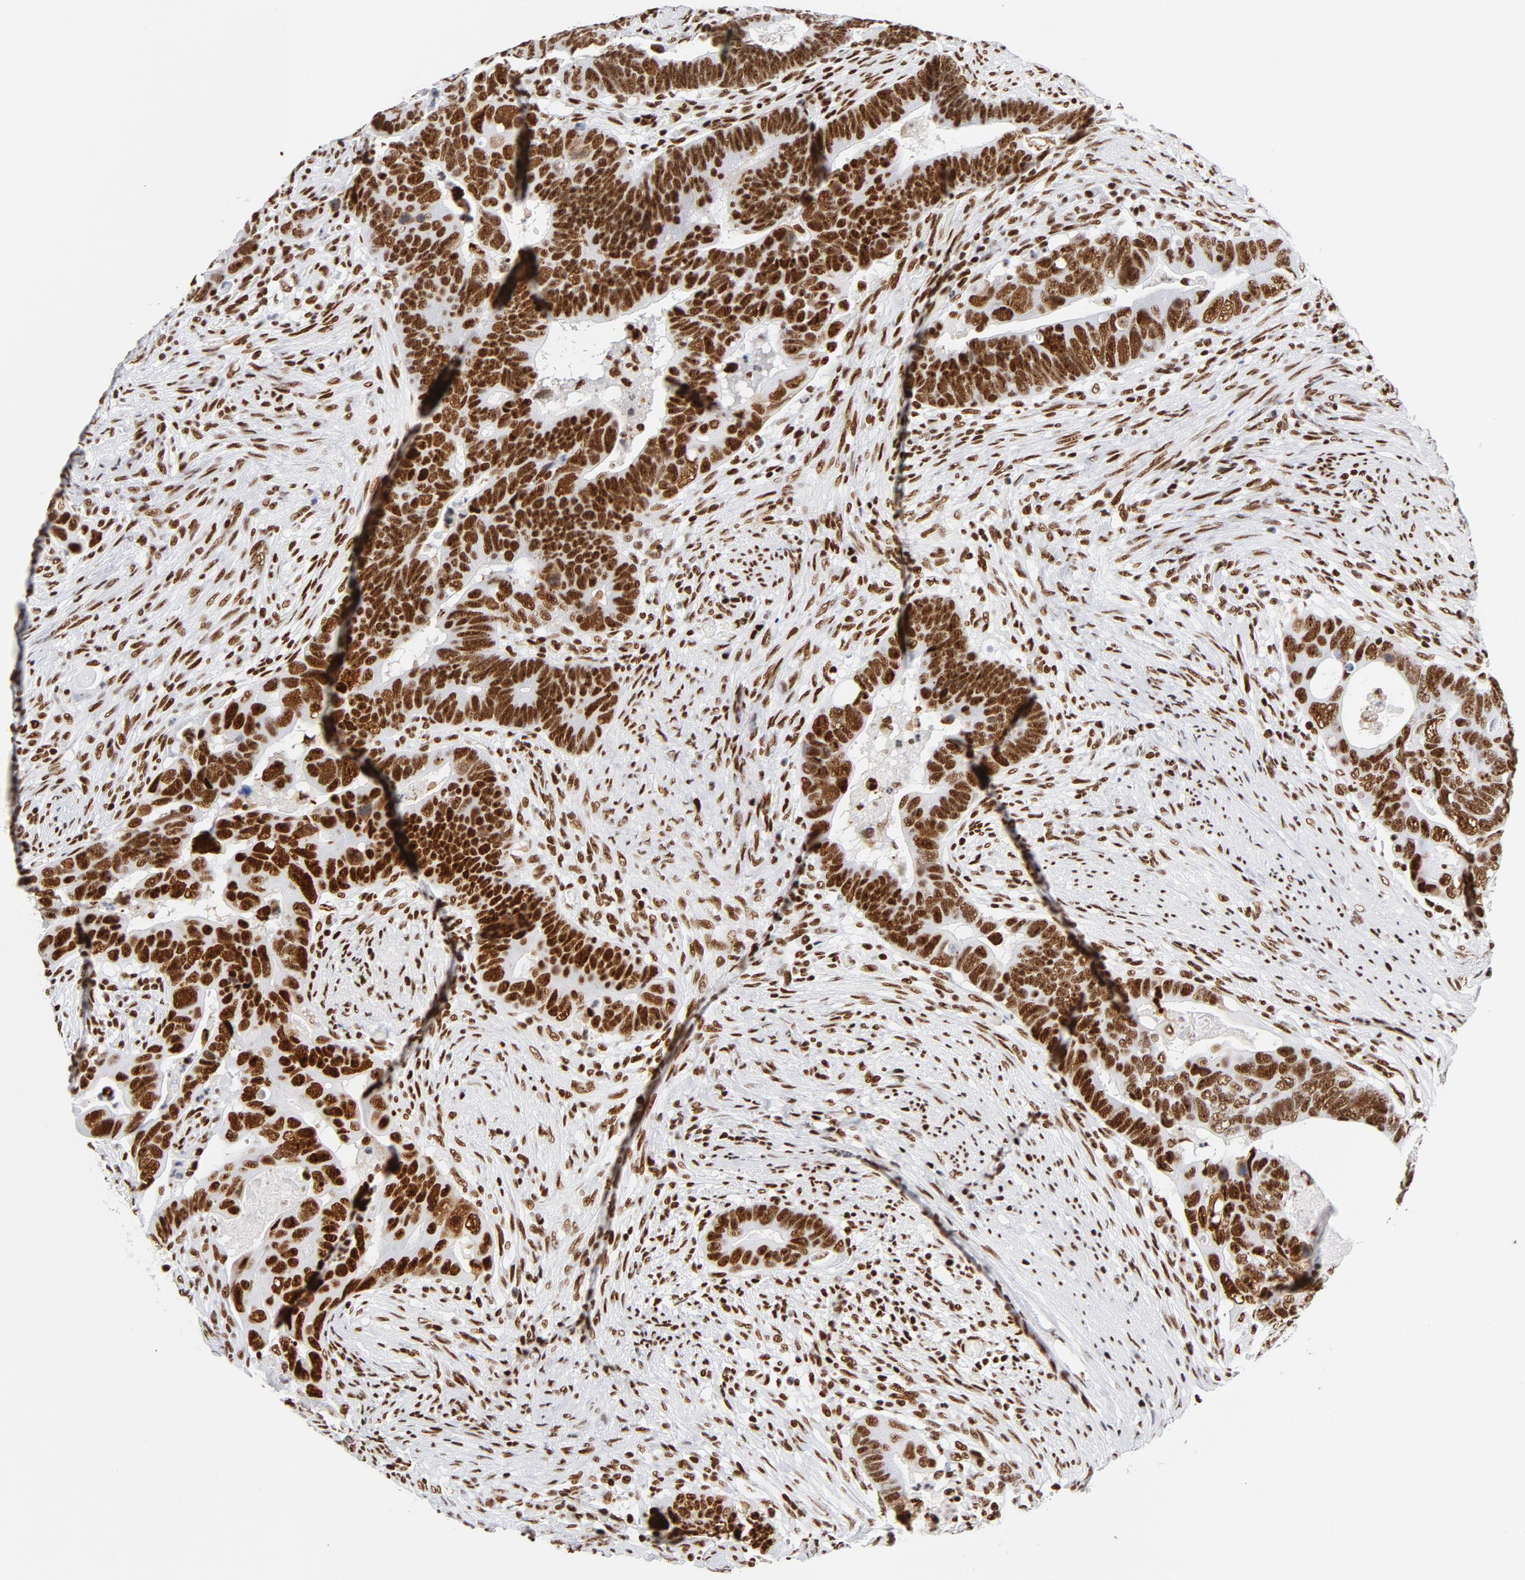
{"staining": {"intensity": "strong", "quantity": ">75%", "location": "nuclear"}, "tissue": "colorectal cancer", "cell_type": "Tumor cells", "image_type": "cancer", "snomed": [{"axis": "morphology", "description": "Adenocarcinoma, NOS"}, {"axis": "topography", "description": "Rectum"}], "caption": "Protein staining exhibits strong nuclear positivity in approximately >75% of tumor cells in colorectal cancer (adenocarcinoma). The protein of interest is stained brown, and the nuclei are stained in blue (DAB (3,3'-diaminobenzidine) IHC with brightfield microscopy, high magnification).", "gene": "XRCC5", "patient": {"sex": "male", "age": 53}}